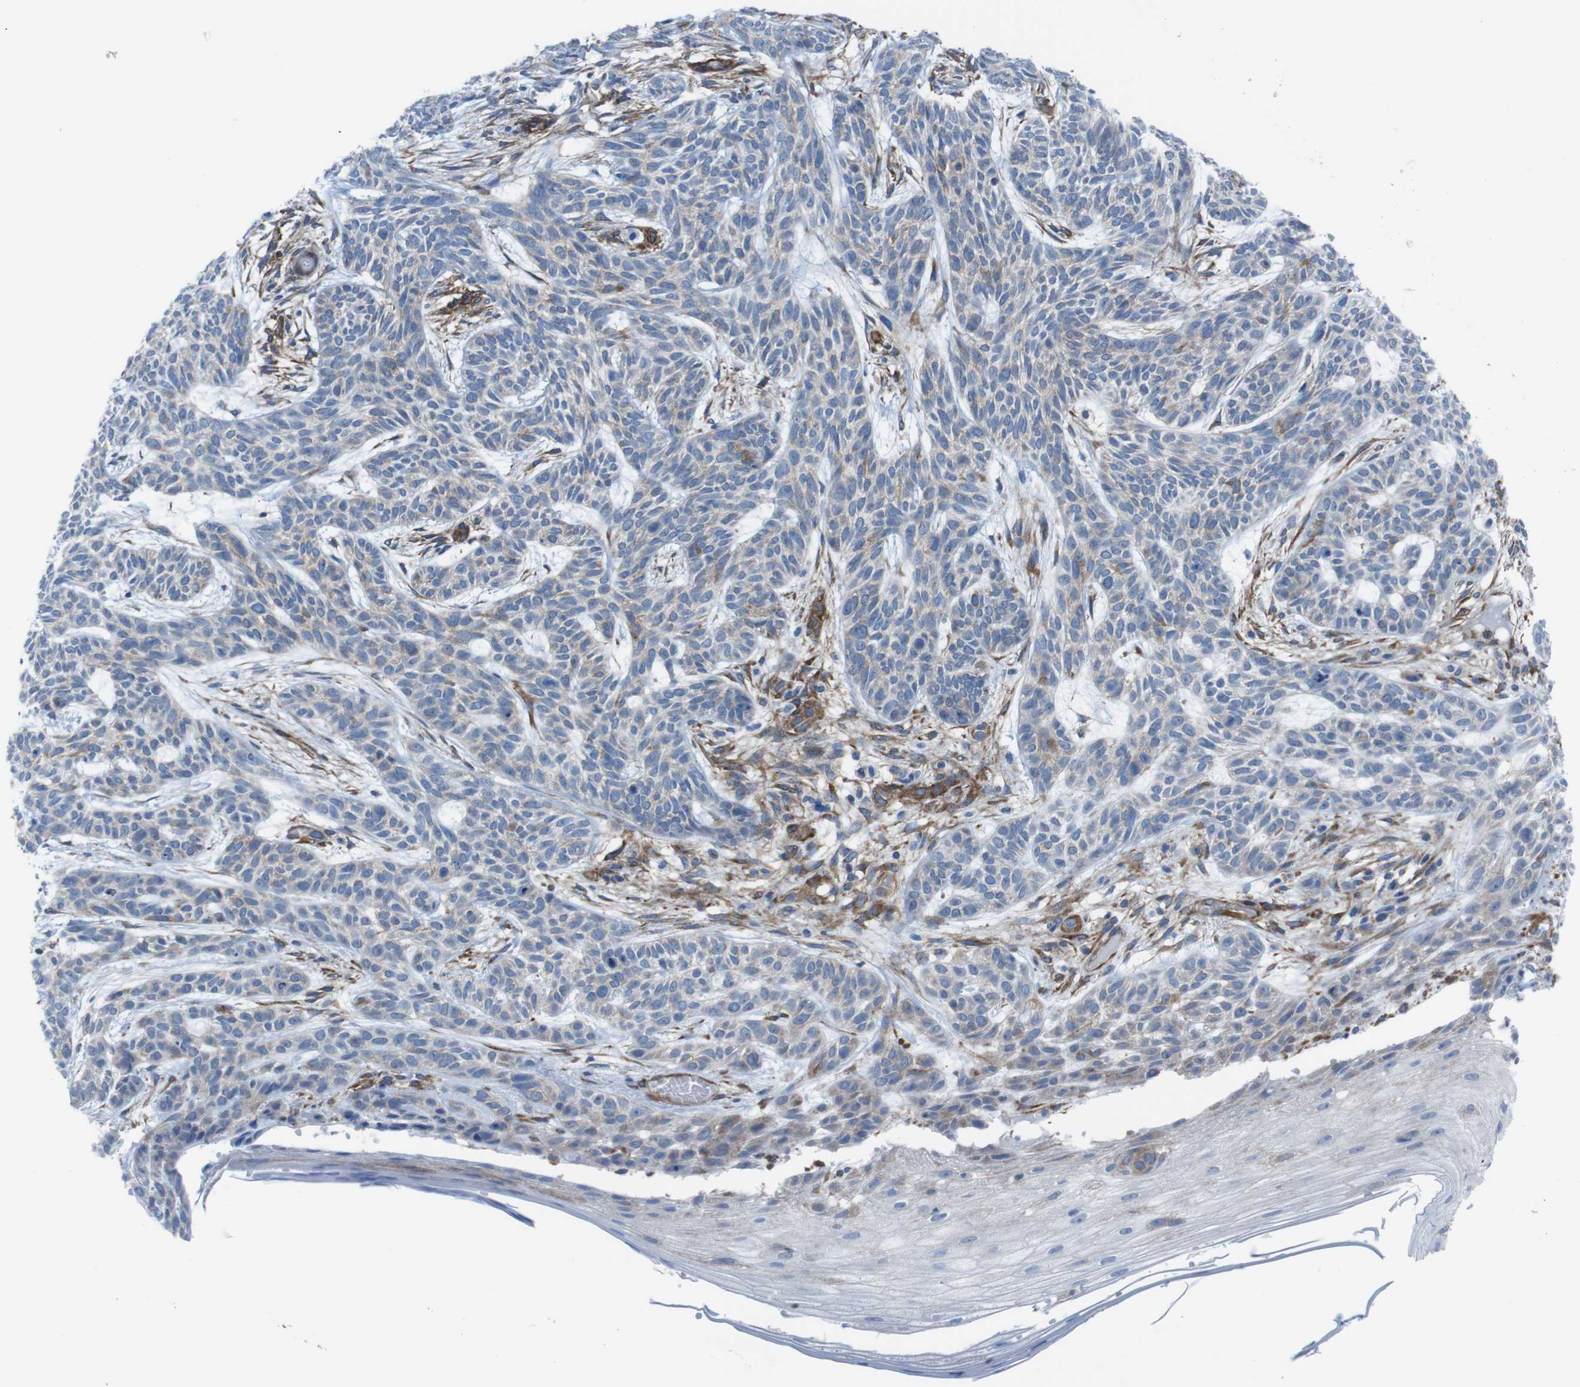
{"staining": {"intensity": "weak", "quantity": "<25%", "location": "cytoplasmic/membranous"}, "tissue": "skin cancer", "cell_type": "Tumor cells", "image_type": "cancer", "snomed": [{"axis": "morphology", "description": "Basal cell carcinoma"}, {"axis": "topography", "description": "Skin"}], "caption": "Protein analysis of skin basal cell carcinoma demonstrates no significant expression in tumor cells.", "gene": "DIAPH2", "patient": {"sex": "female", "age": 59}}